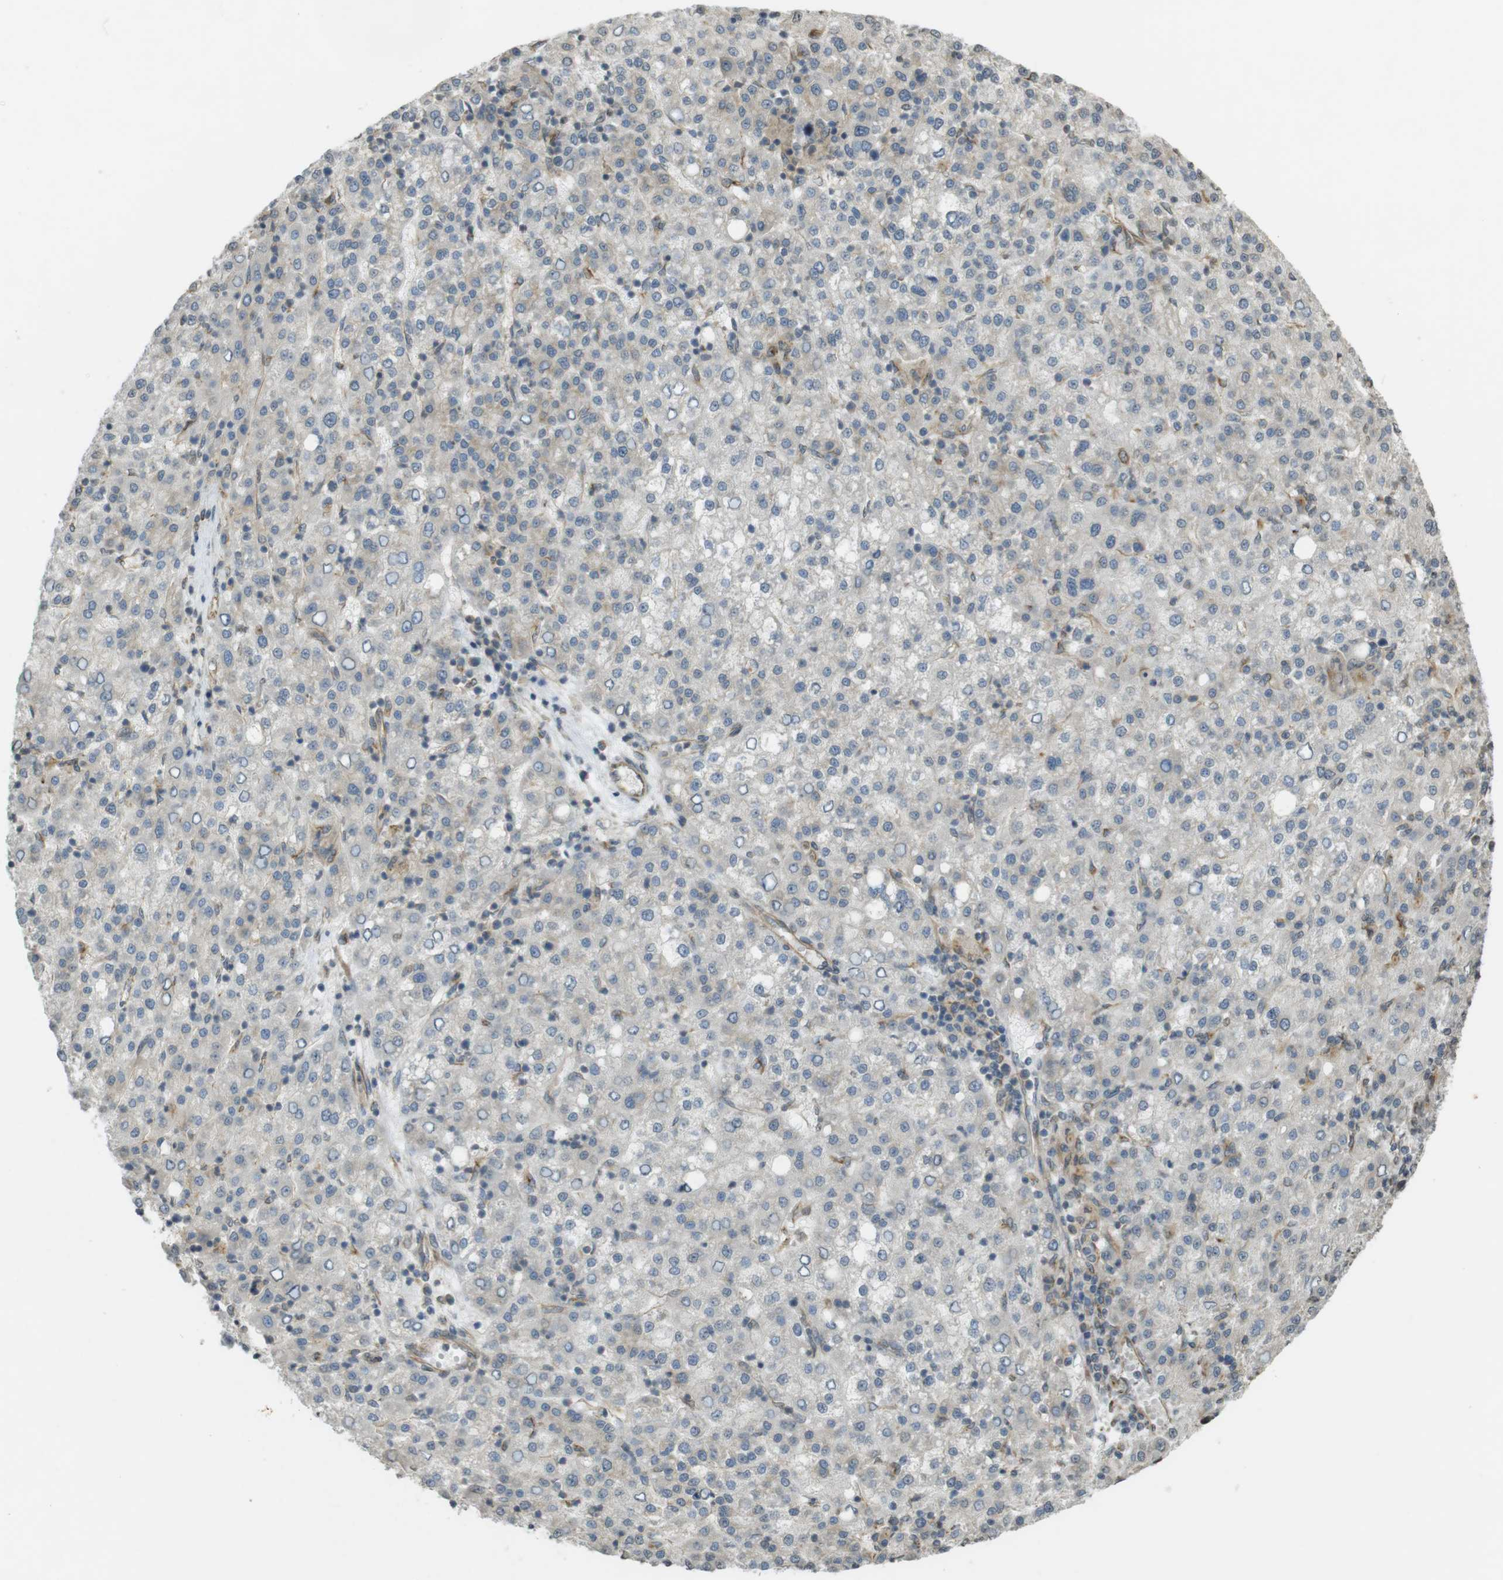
{"staining": {"intensity": "weak", "quantity": "<25%", "location": "cytoplasmic/membranous"}, "tissue": "liver cancer", "cell_type": "Tumor cells", "image_type": "cancer", "snomed": [{"axis": "morphology", "description": "Carcinoma, Hepatocellular, NOS"}, {"axis": "topography", "description": "Liver"}], "caption": "IHC photomicrograph of neoplastic tissue: human liver hepatocellular carcinoma stained with DAB shows no significant protein staining in tumor cells.", "gene": "KIF5B", "patient": {"sex": "female", "age": 58}}